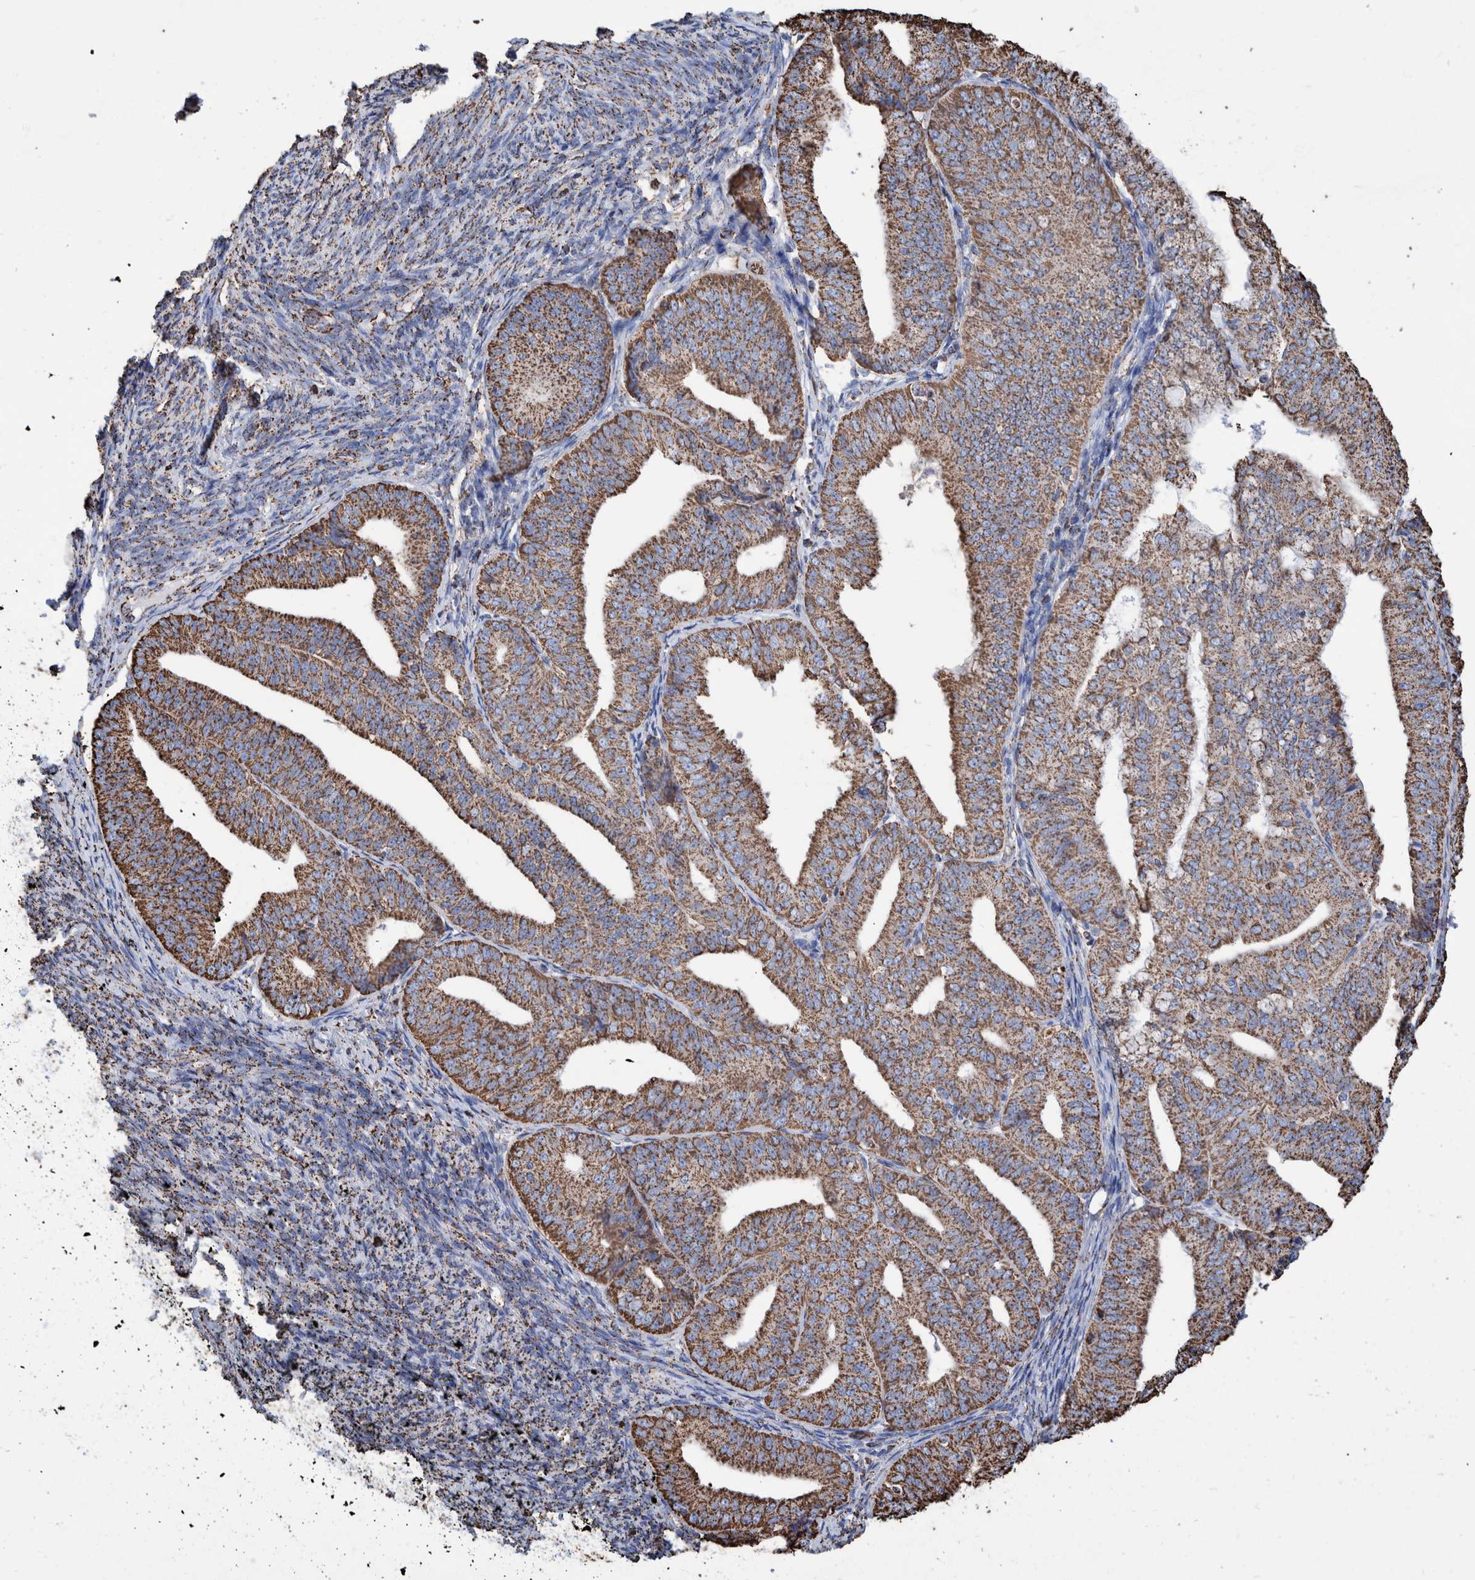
{"staining": {"intensity": "strong", "quantity": ">75%", "location": "cytoplasmic/membranous"}, "tissue": "endometrial cancer", "cell_type": "Tumor cells", "image_type": "cancer", "snomed": [{"axis": "morphology", "description": "Adenocarcinoma, NOS"}, {"axis": "topography", "description": "Endometrium"}], "caption": "A brown stain highlights strong cytoplasmic/membranous staining of a protein in human endometrial cancer tumor cells.", "gene": "VPS26C", "patient": {"sex": "female", "age": 63}}